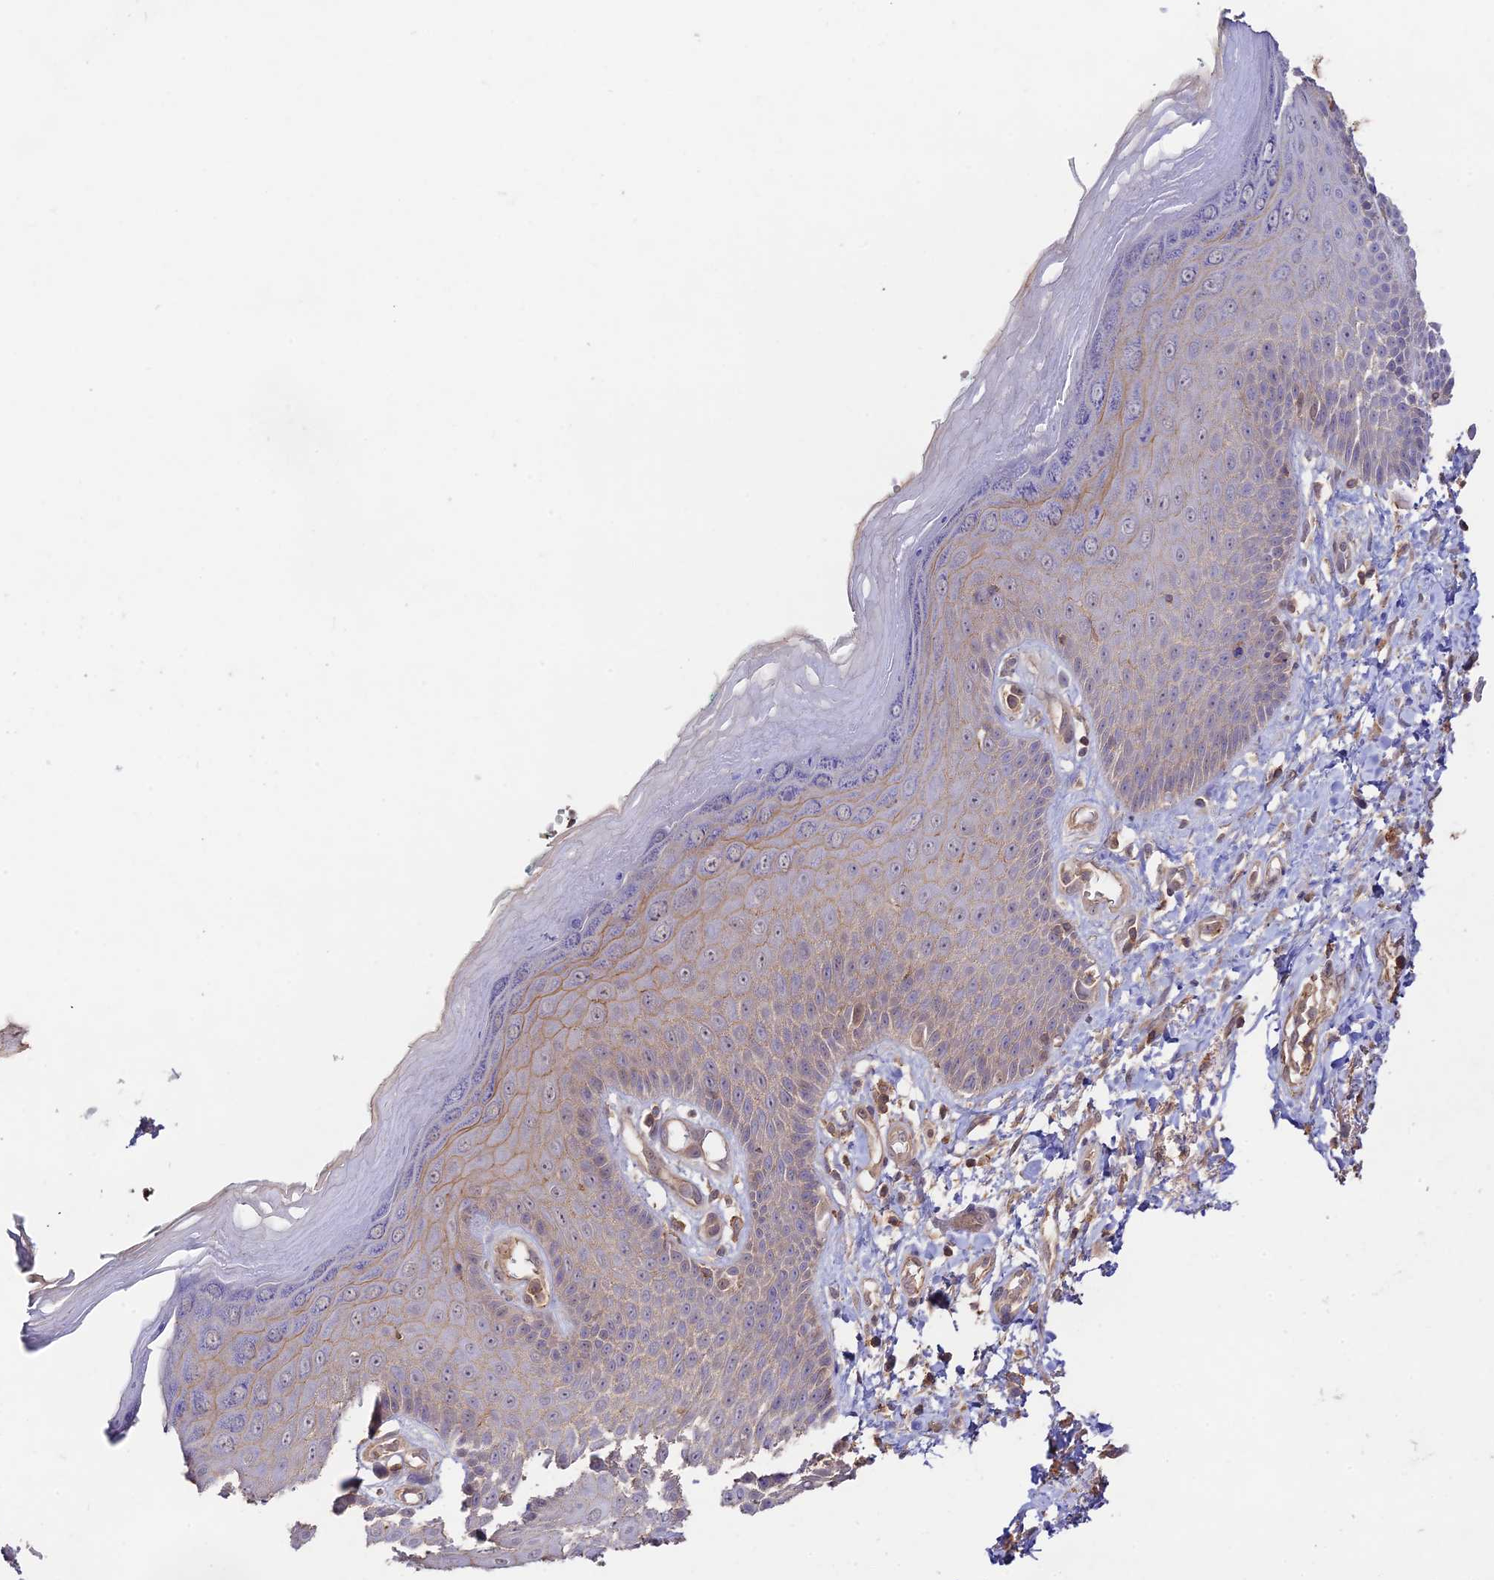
{"staining": {"intensity": "weak", "quantity": "25%-75%", "location": "cytoplasmic/membranous"}, "tissue": "skin", "cell_type": "Epidermal cells", "image_type": "normal", "snomed": [{"axis": "morphology", "description": "Normal tissue, NOS"}, {"axis": "topography", "description": "Anal"}], "caption": "Unremarkable skin displays weak cytoplasmic/membranous staining in approximately 25%-75% of epidermal cells.", "gene": "CLCF1", "patient": {"sex": "male", "age": 78}}